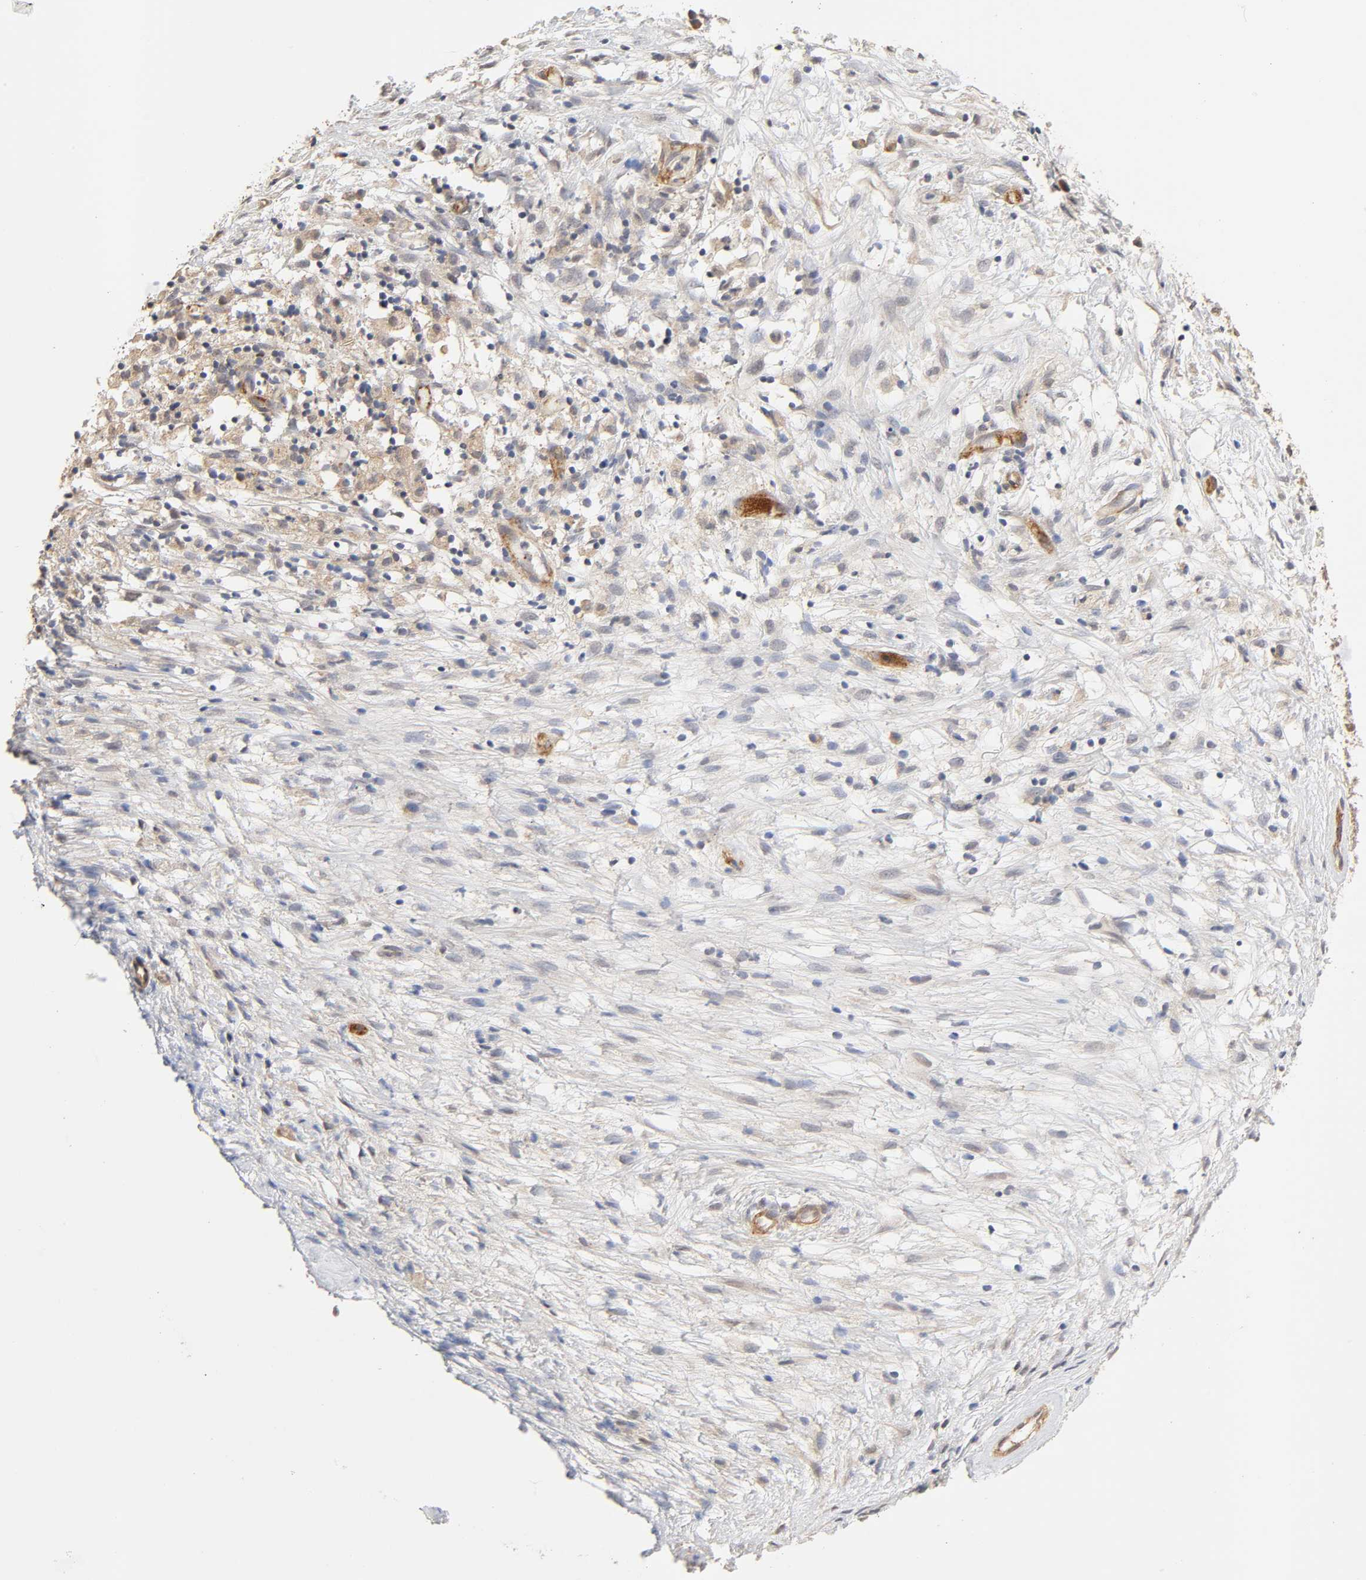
{"staining": {"intensity": "weak", "quantity": ">75%", "location": "cytoplasmic/membranous"}, "tissue": "ovarian cancer", "cell_type": "Tumor cells", "image_type": "cancer", "snomed": [{"axis": "morphology", "description": "Carcinoma, endometroid"}, {"axis": "topography", "description": "Ovary"}], "caption": "Protein analysis of endometroid carcinoma (ovarian) tissue displays weak cytoplasmic/membranous positivity in about >75% of tumor cells.", "gene": "PDE5A", "patient": {"sex": "female", "age": 42}}